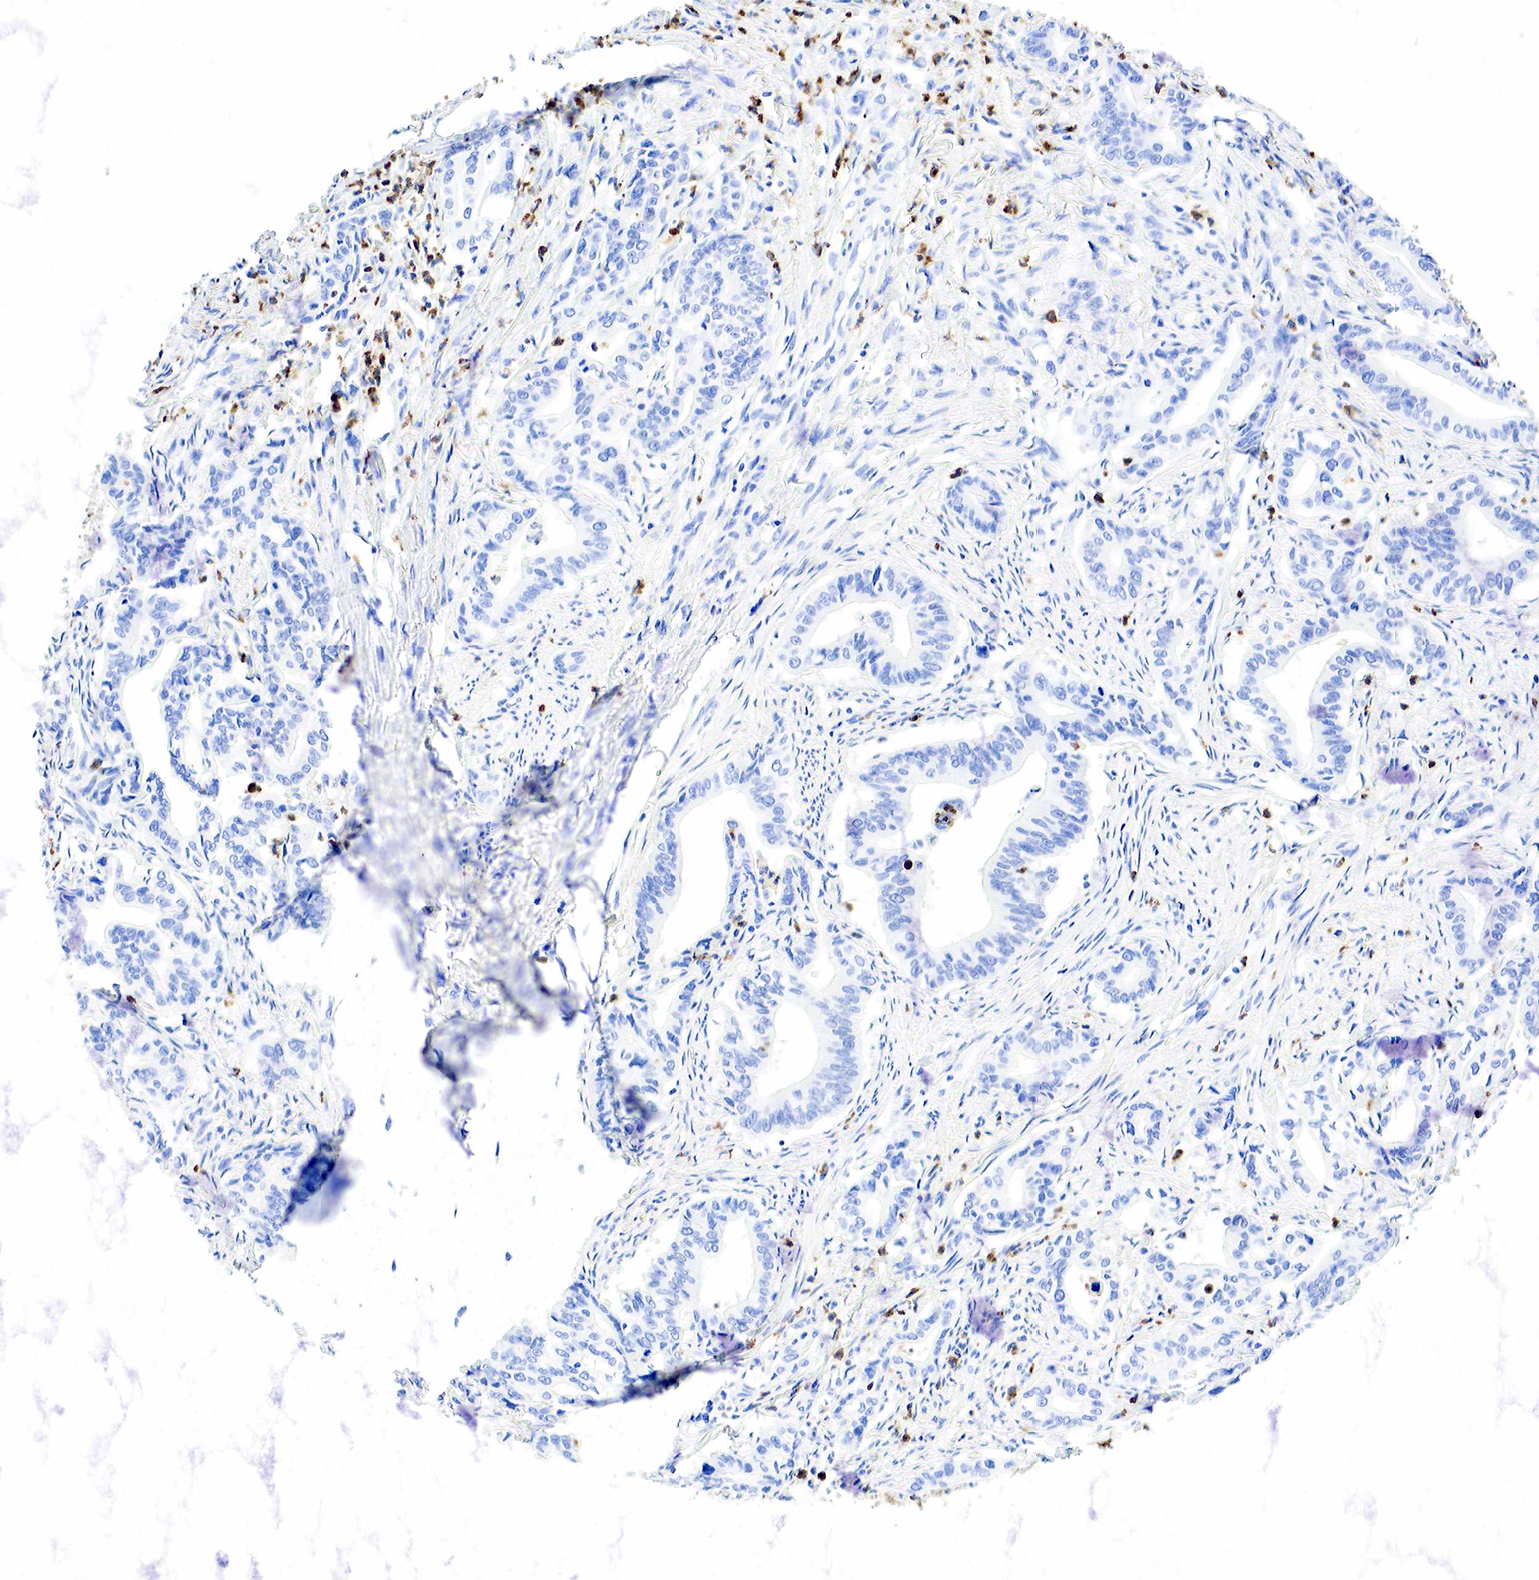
{"staining": {"intensity": "negative", "quantity": "none", "location": "none"}, "tissue": "stomach cancer", "cell_type": "Tumor cells", "image_type": "cancer", "snomed": [{"axis": "morphology", "description": "Adenocarcinoma, NOS"}, {"axis": "topography", "description": "Stomach"}], "caption": "Tumor cells are negative for protein expression in human stomach cancer (adenocarcinoma).", "gene": "FUT4", "patient": {"sex": "female", "age": 76}}